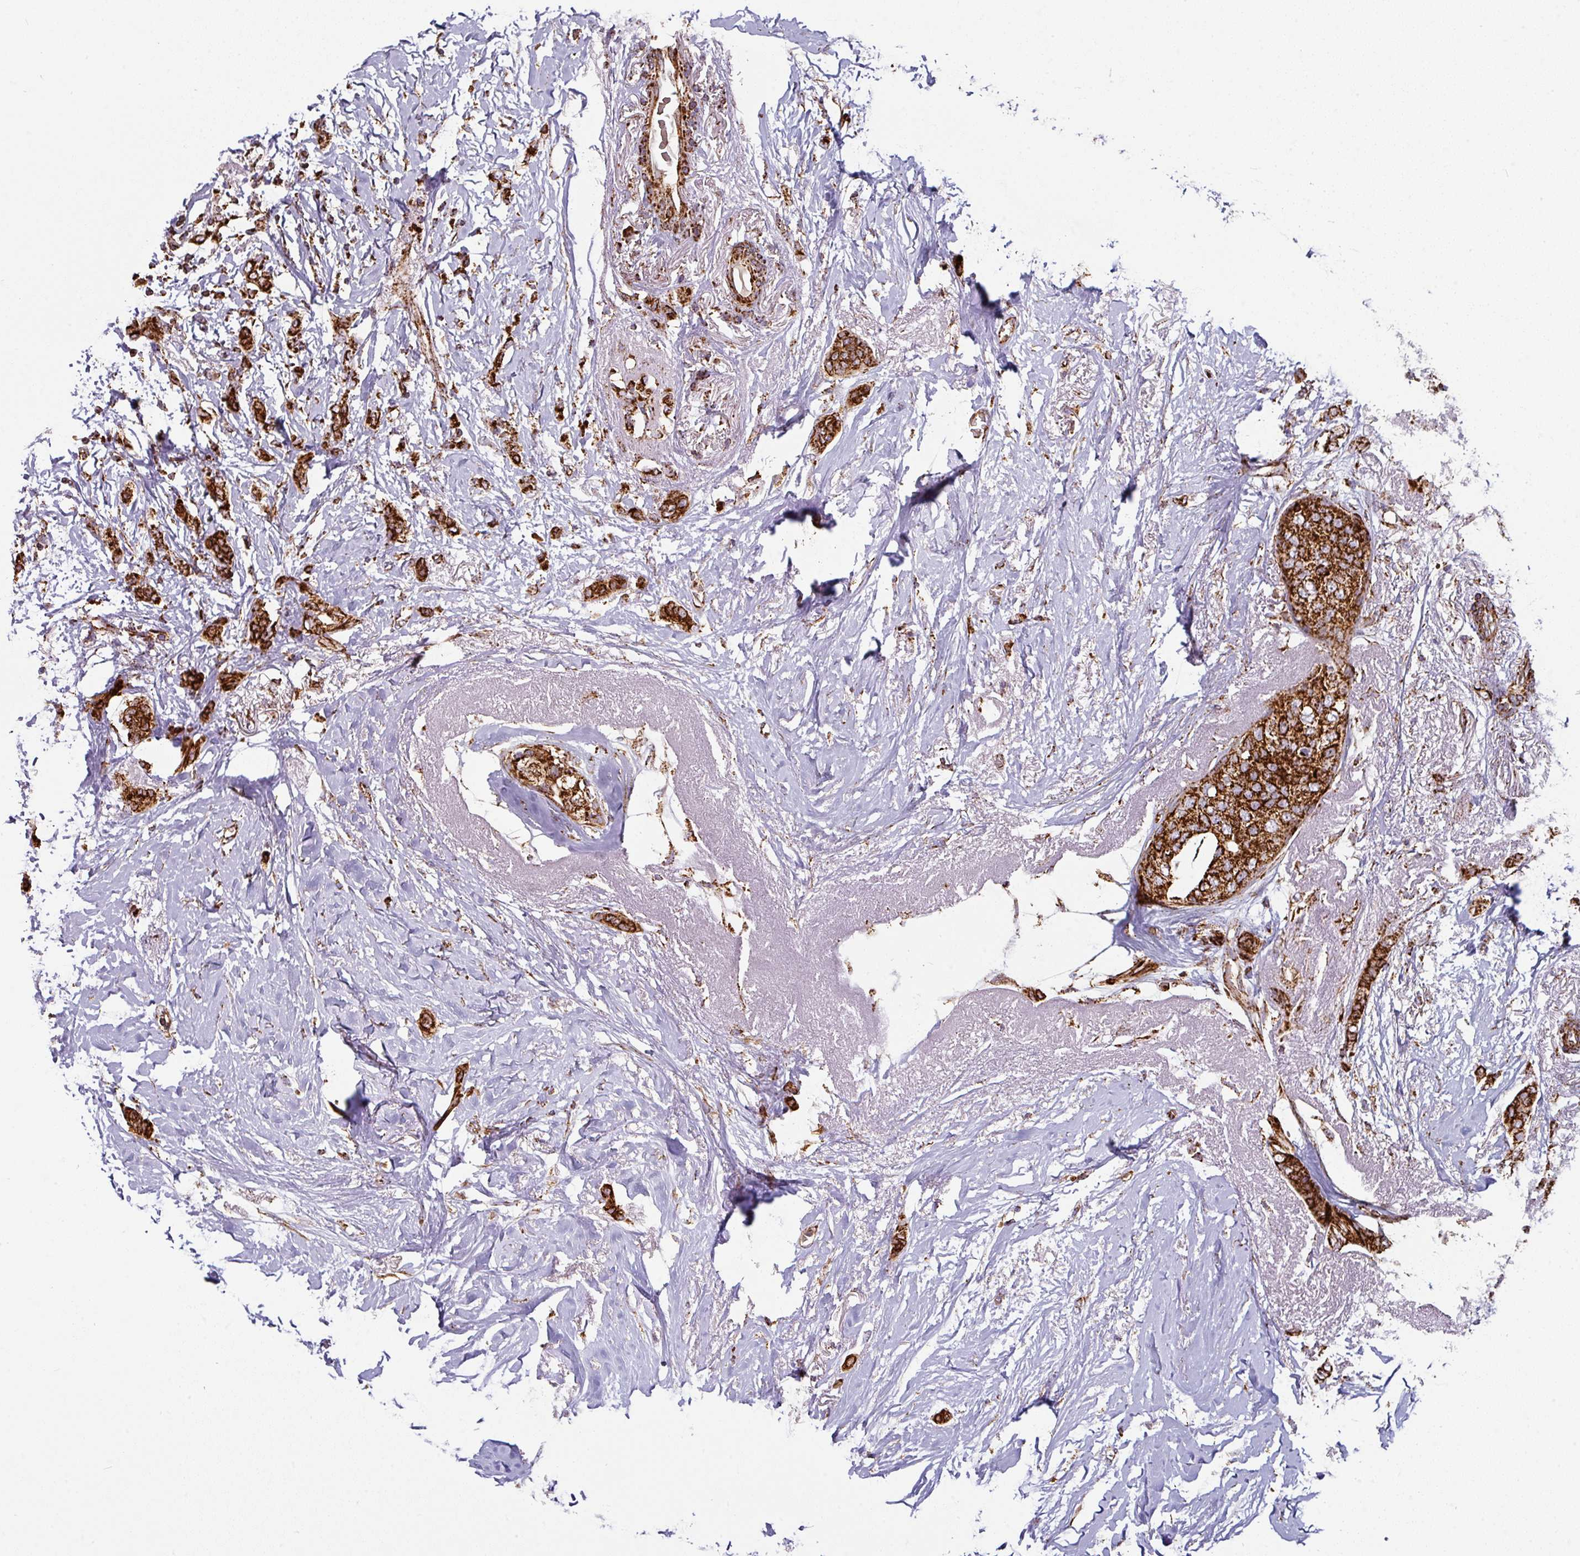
{"staining": {"intensity": "strong", "quantity": ">75%", "location": "cytoplasmic/membranous"}, "tissue": "breast cancer", "cell_type": "Tumor cells", "image_type": "cancer", "snomed": [{"axis": "morphology", "description": "Duct carcinoma"}, {"axis": "topography", "description": "Breast"}], "caption": "Strong cytoplasmic/membranous staining for a protein is seen in about >75% of tumor cells of breast invasive ductal carcinoma using immunohistochemistry.", "gene": "TRAP1", "patient": {"sex": "female", "age": 72}}